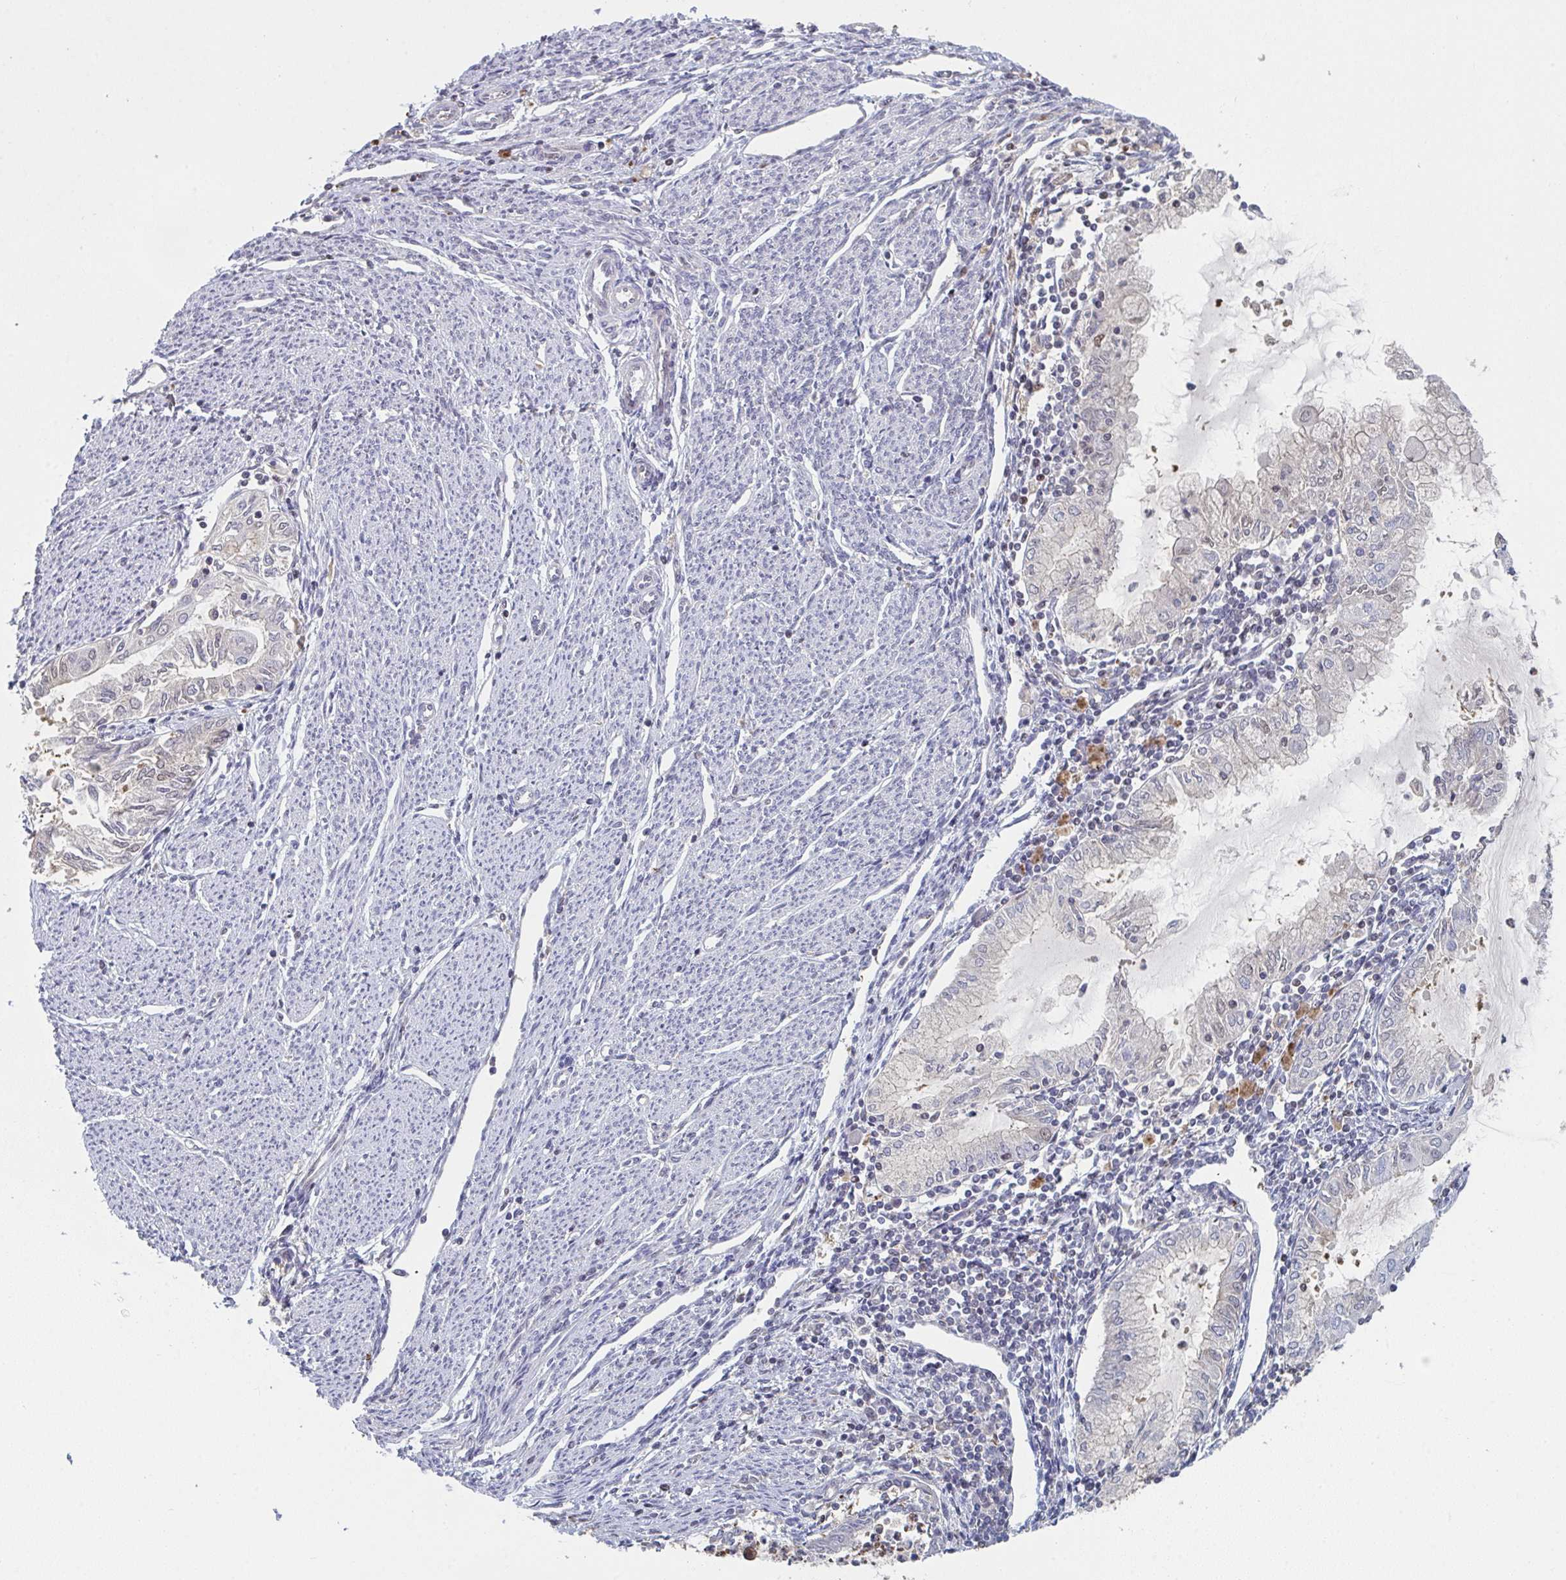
{"staining": {"intensity": "negative", "quantity": "none", "location": "none"}, "tissue": "endometrial cancer", "cell_type": "Tumor cells", "image_type": "cancer", "snomed": [{"axis": "morphology", "description": "Adenocarcinoma, NOS"}, {"axis": "topography", "description": "Endometrium"}], "caption": "Tumor cells show no significant protein expression in endometrial adenocarcinoma.", "gene": "ACD", "patient": {"sex": "female", "age": 79}}